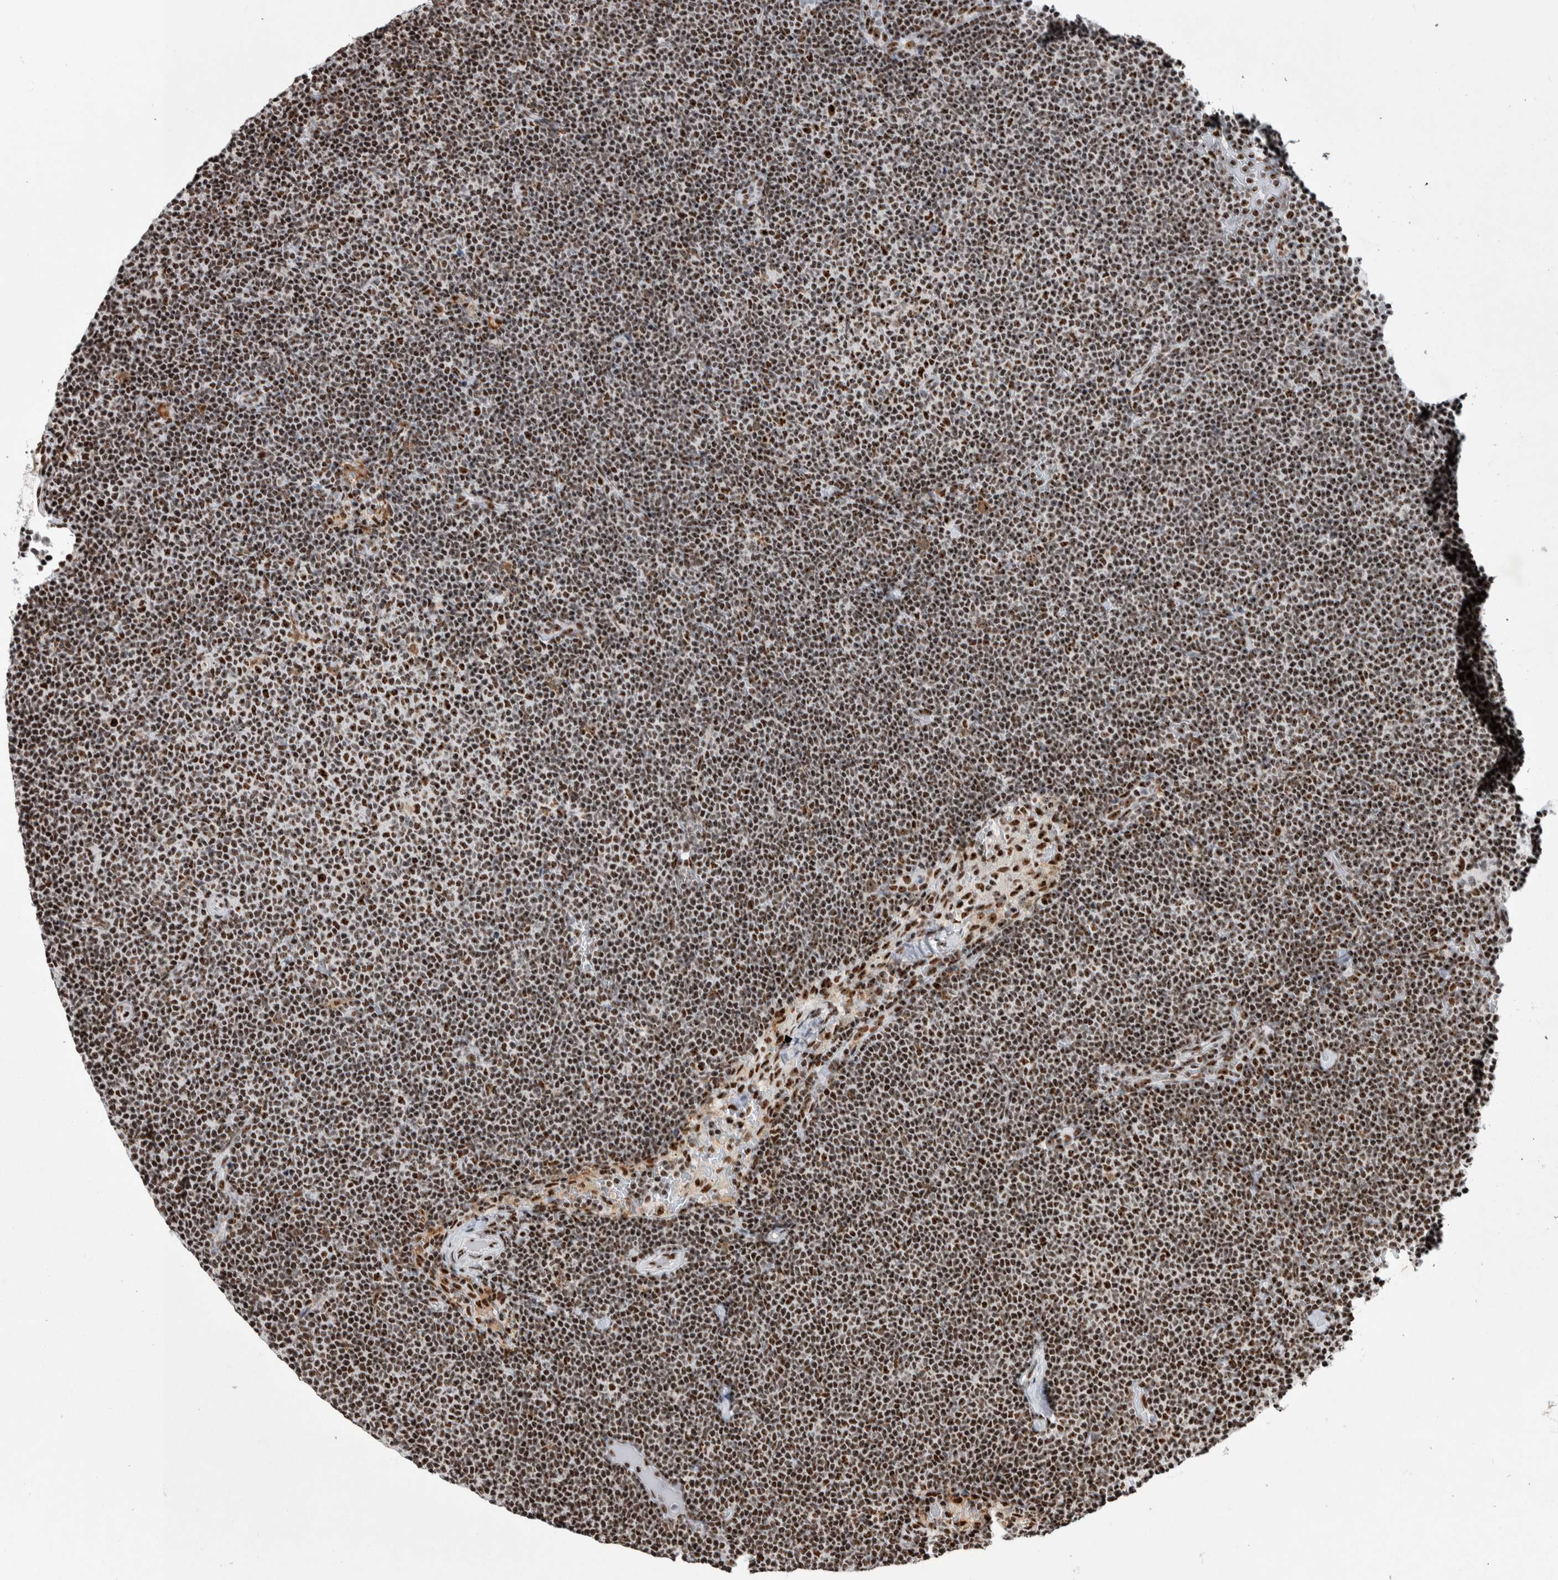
{"staining": {"intensity": "strong", "quantity": ">75%", "location": "nuclear"}, "tissue": "lymphoma", "cell_type": "Tumor cells", "image_type": "cancer", "snomed": [{"axis": "morphology", "description": "Malignant lymphoma, non-Hodgkin's type, Low grade"}, {"axis": "topography", "description": "Lymph node"}], "caption": "Human lymphoma stained with a protein marker exhibits strong staining in tumor cells.", "gene": "NCL", "patient": {"sex": "female", "age": 53}}